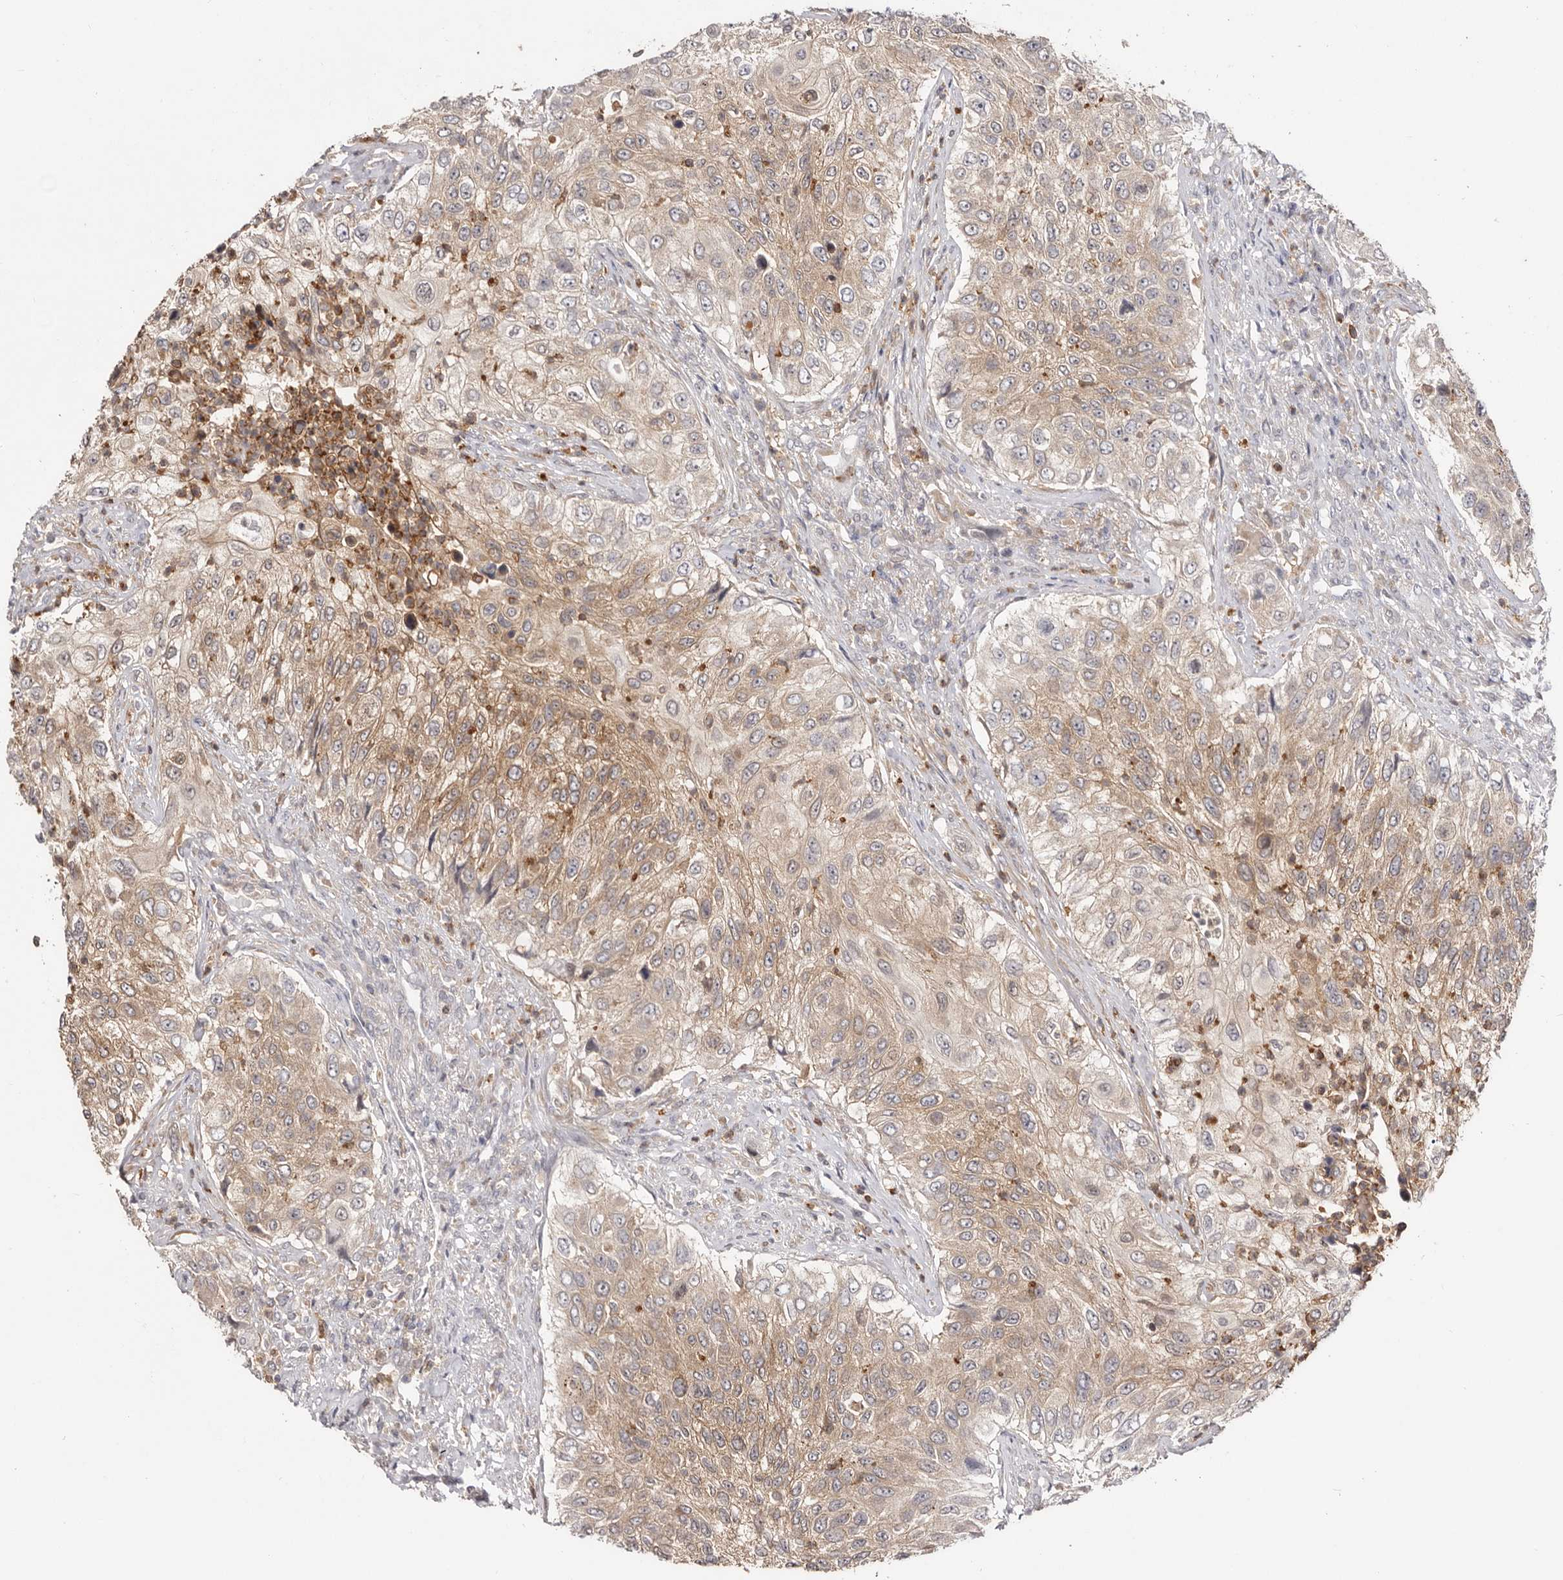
{"staining": {"intensity": "moderate", "quantity": ">75%", "location": "cytoplasmic/membranous"}, "tissue": "urothelial cancer", "cell_type": "Tumor cells", "image_type": "cancer", "snomed": [{"axis": "morphology", "description": "Urothelial carcinoma, High grade"}, {"axis": "topography", "description": "Urinary bladder"}], "caption": "This photomicrograph reveals urothelial cancer stained with immunohistochemistry (IHC) to label a protein in brown. The cytoplasmic/membranous of tumor cells show moderate positivity for the protein. Nuclei are counter-stained blue.", "gene": "TC2N", "patient": {"sex": "female", "age": 60}}